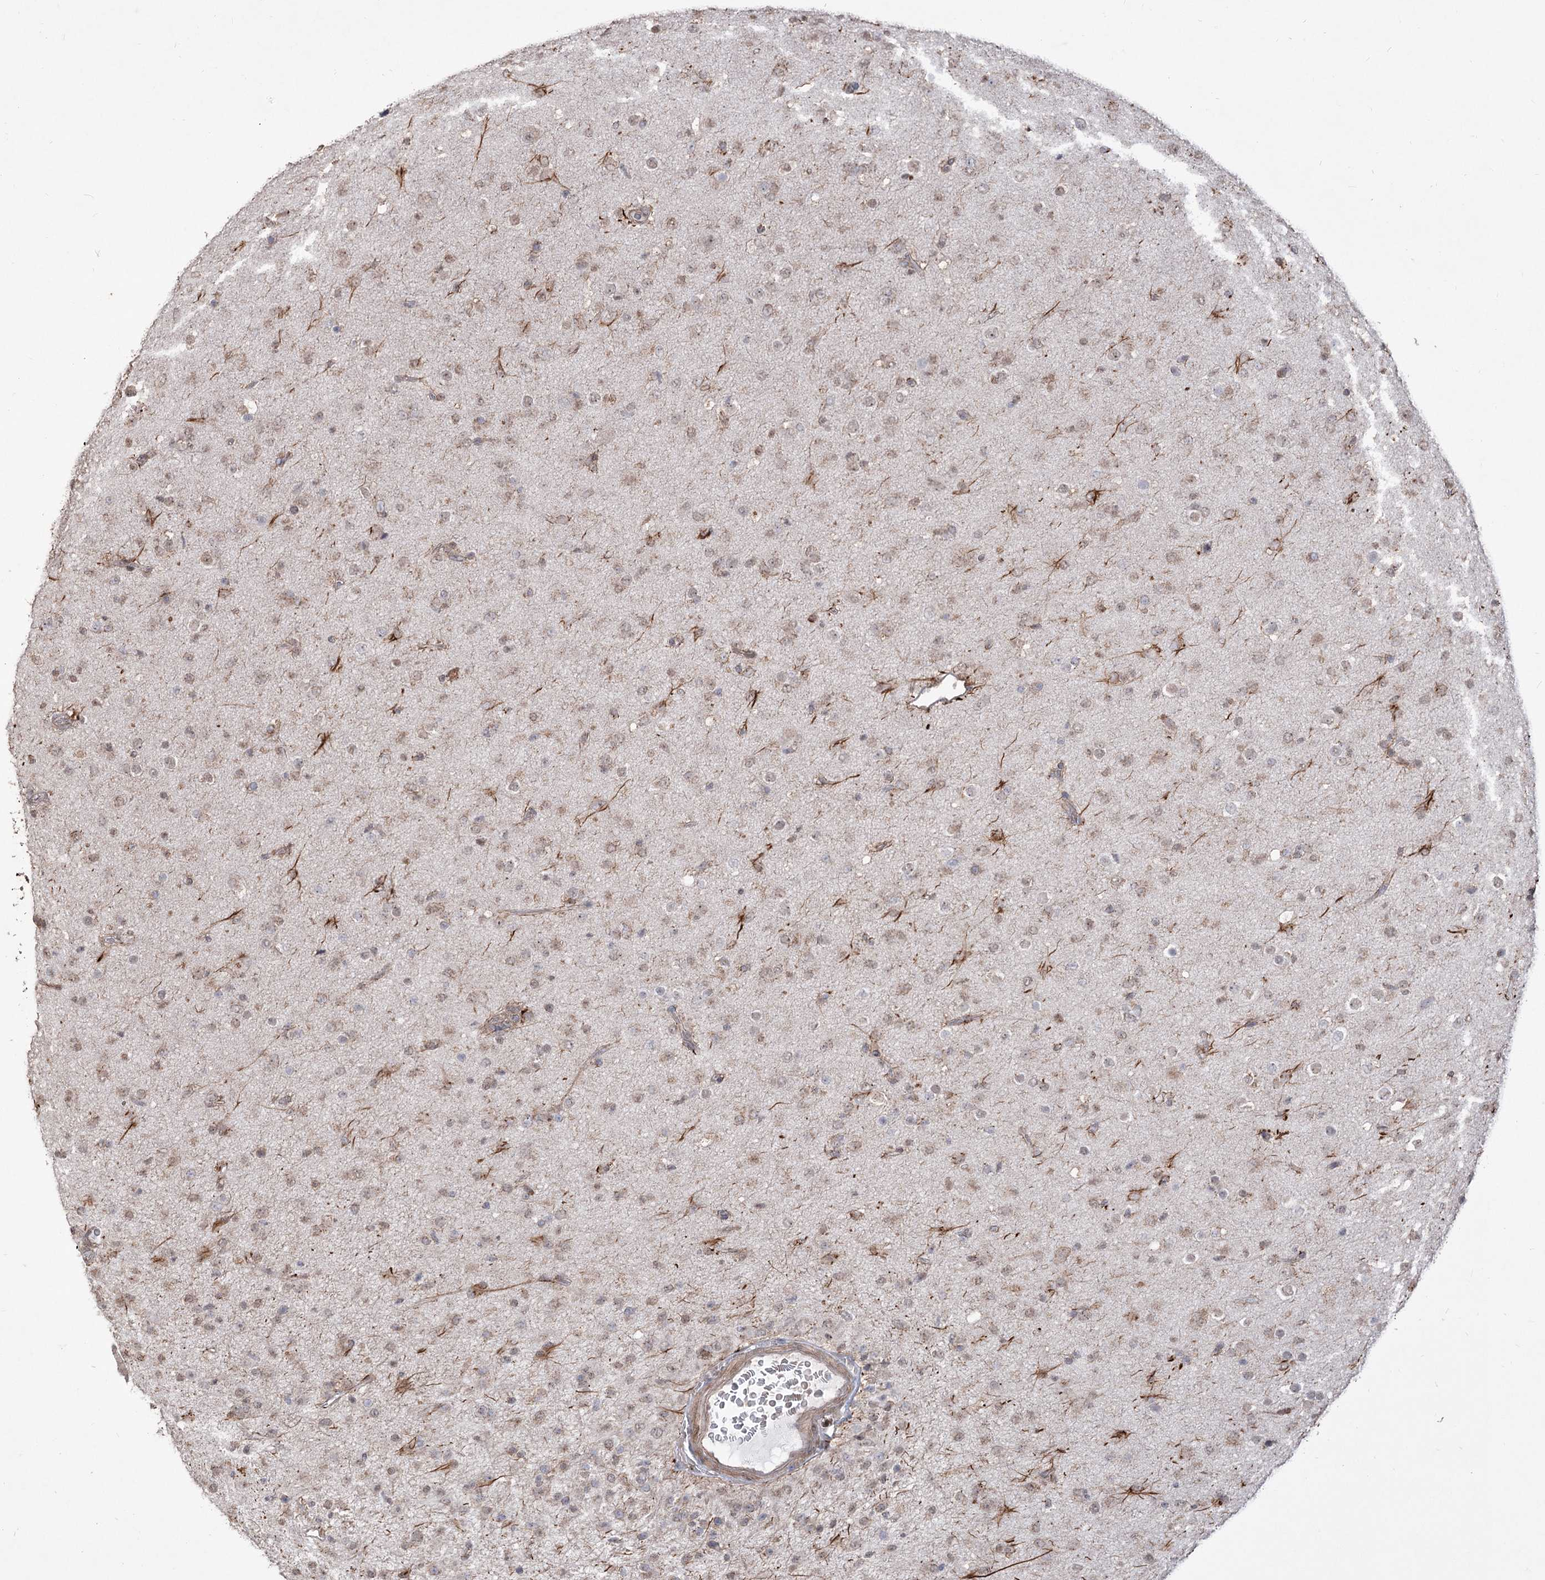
{"staining": {"intensity": "weak", "quantity": ">75%", "location": "cytoplasmic/membranous"}, "tissue": "glioma", "cell_type": "Tumor cells", "image_type": "cancer", "snomed": [{"axis": "morphology", "description": "Glioma, malignant, Low grade"}, {"axis": "topography", "description": "Brain"}], "caption": "Weak cytoplasmic/membranous positivity is appreciated in approximately >75% of tumor cells in glioma.", "gene": "ZSCAN23", "patient": {"sex": "male", "age": 65}}